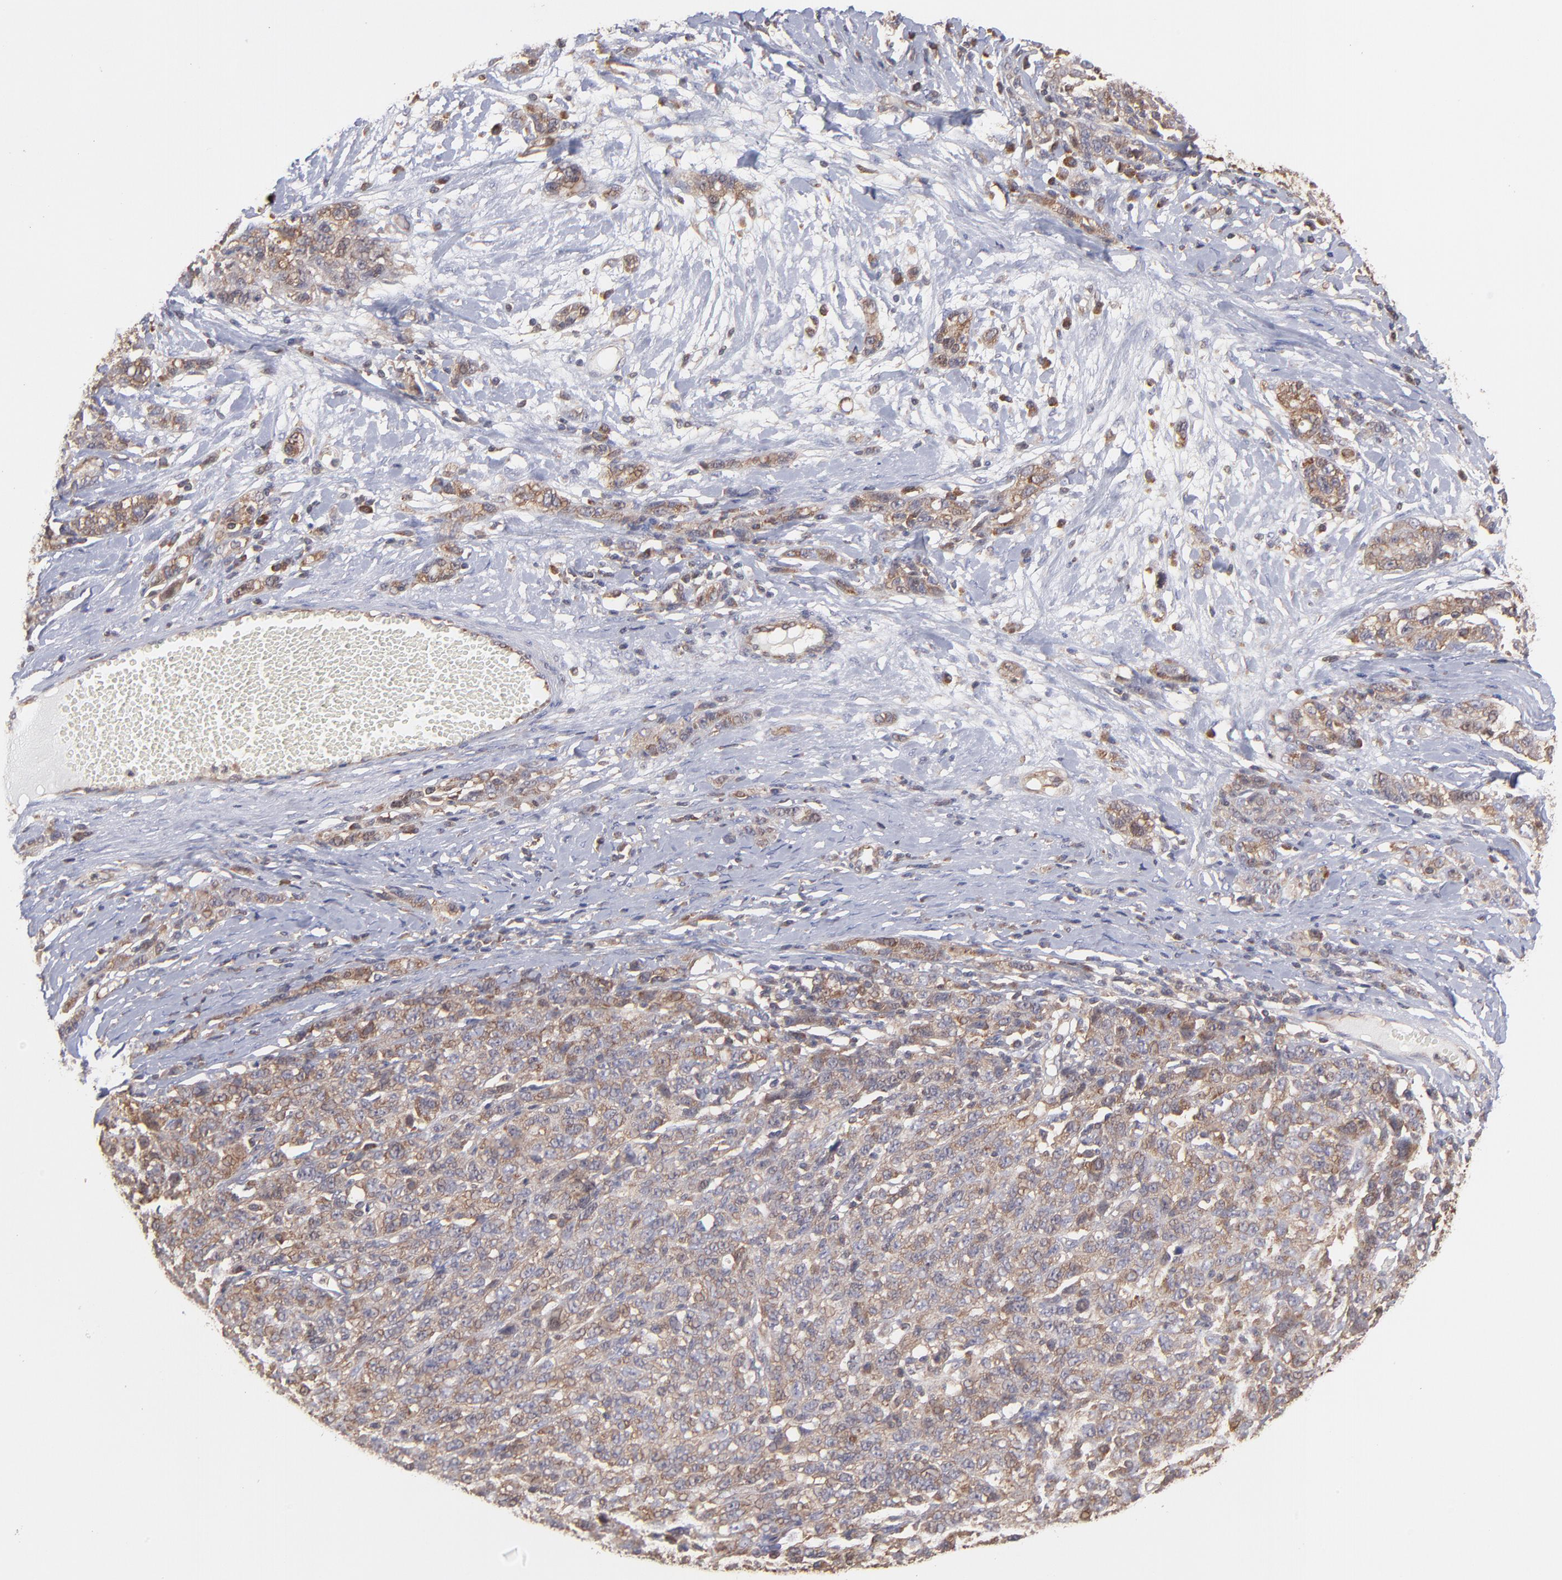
{"staining": {"intensity": "weak", "quantity": ">75%", "location": "cytoplasmic/membranous"}, "tissue": "ovarian cancer", "cell_type": "Tumor cells", "image_type": "cancer", "snomed": [{"axis": "morphology", "description": "Cystadenocarcinoma, serous, NOS"}, {"axis": "topography", "description": "Ovary"}], "caption": "Immunohistochemical staining of human ovarian cancer (serous cystadenocarcinoma) demonstrates weak cytoplasmic/membranous protein staining in about >75% of tumor cells.", "gene": "MAPRE1", "patient": {"sex": "female", "age": 71}}